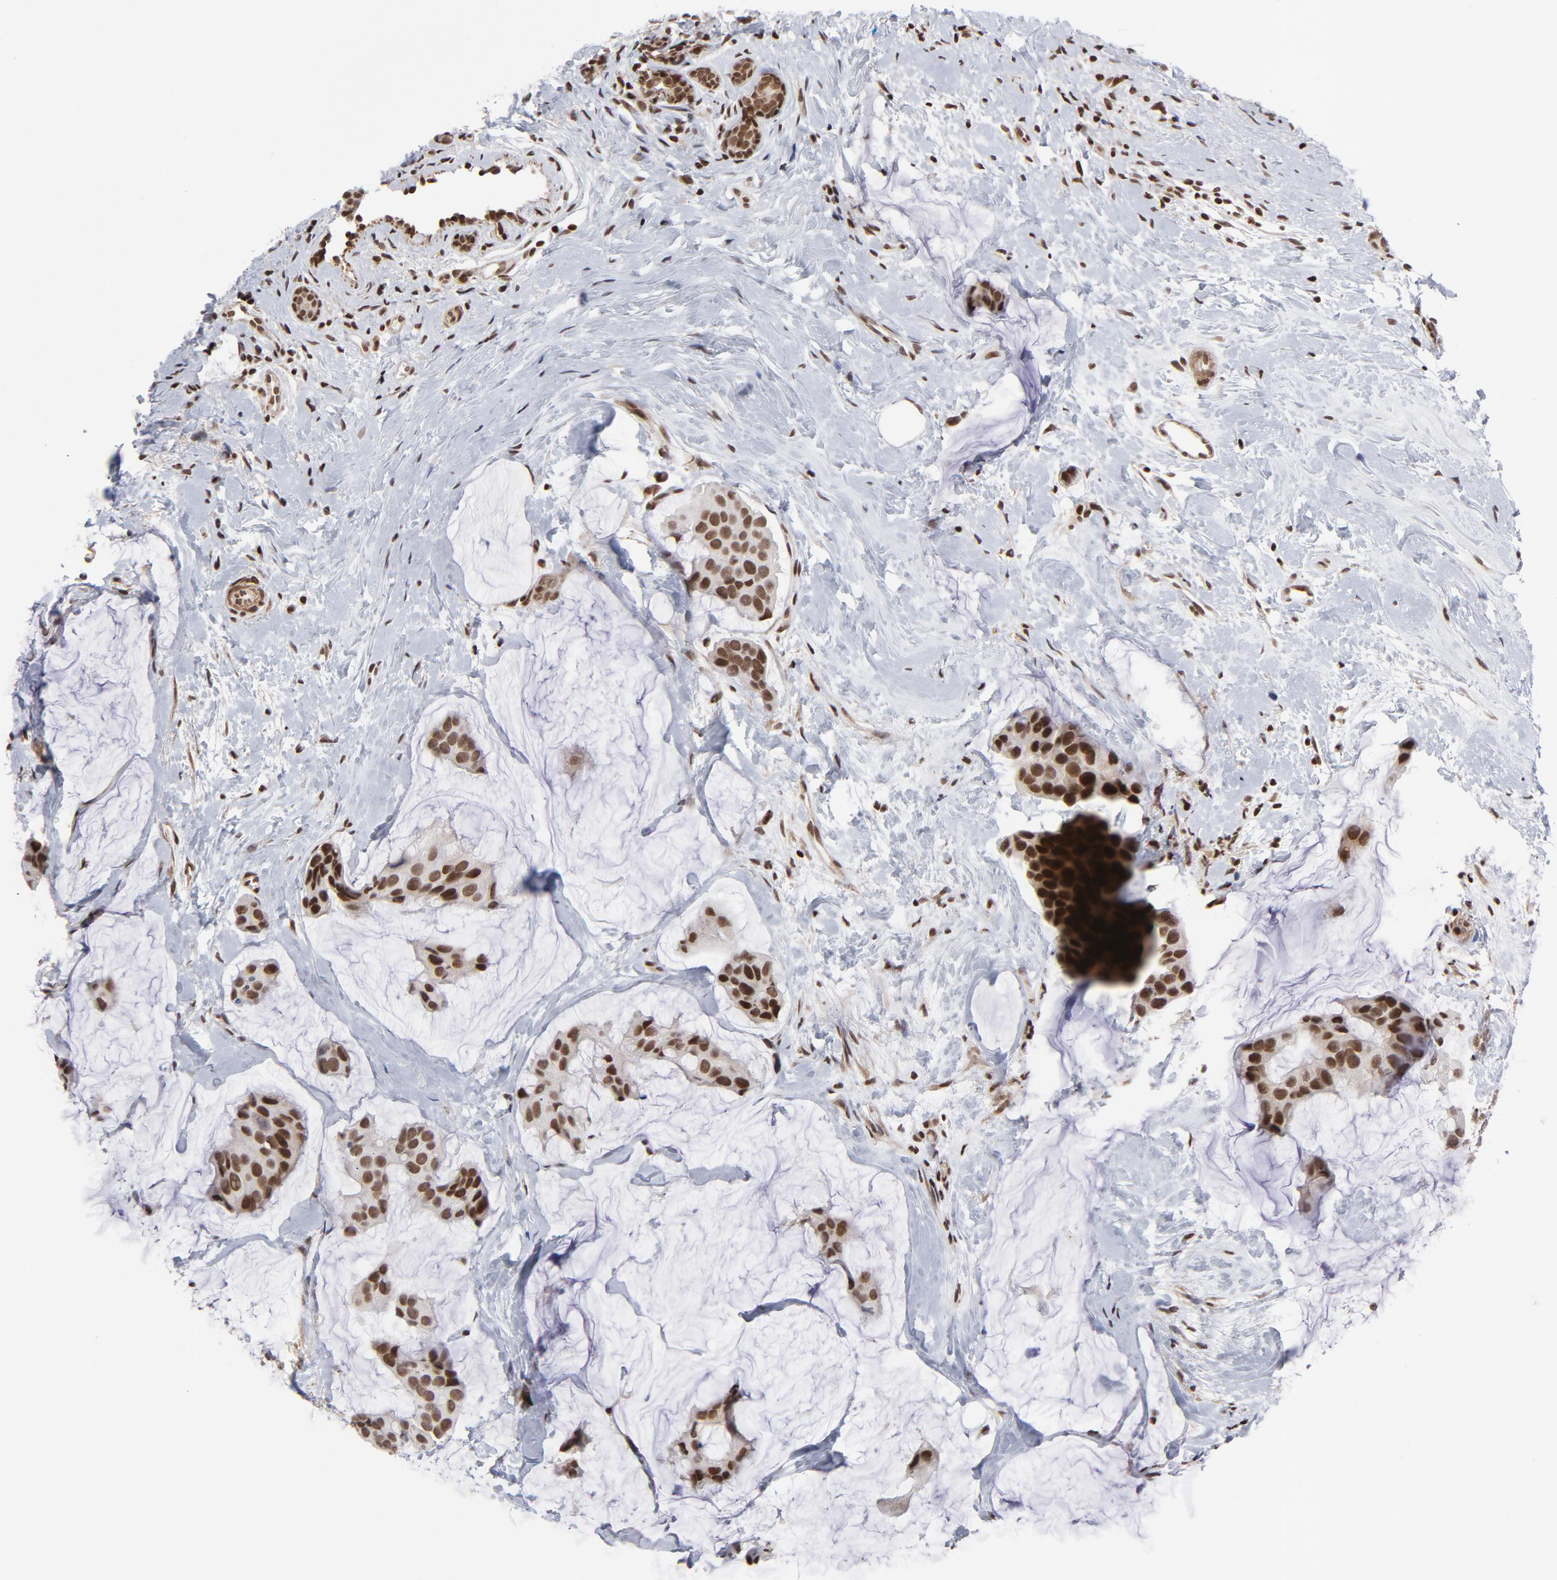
{"staining": {"intensity": "strong", "quantity": ">75%", "location": "nuclear"}, "tissue": "breast cancer", "cell_type": "Tumor cells", "image_type": "cancer", "snomed": [{"axis": "morphology", "description": "Normal tissue, NOS"}, {"axis": "morphology", "description": "Duct carcinoma"}, {"axis": "topography", "description": "Breast"}], "caption": "Human breast cancer stained with a brown dye demonstrates strong nuclear positive positivity in about >75% of tumor cells.", "gene": "CTCF", "patient": {"sex": "female", "age": 50}}